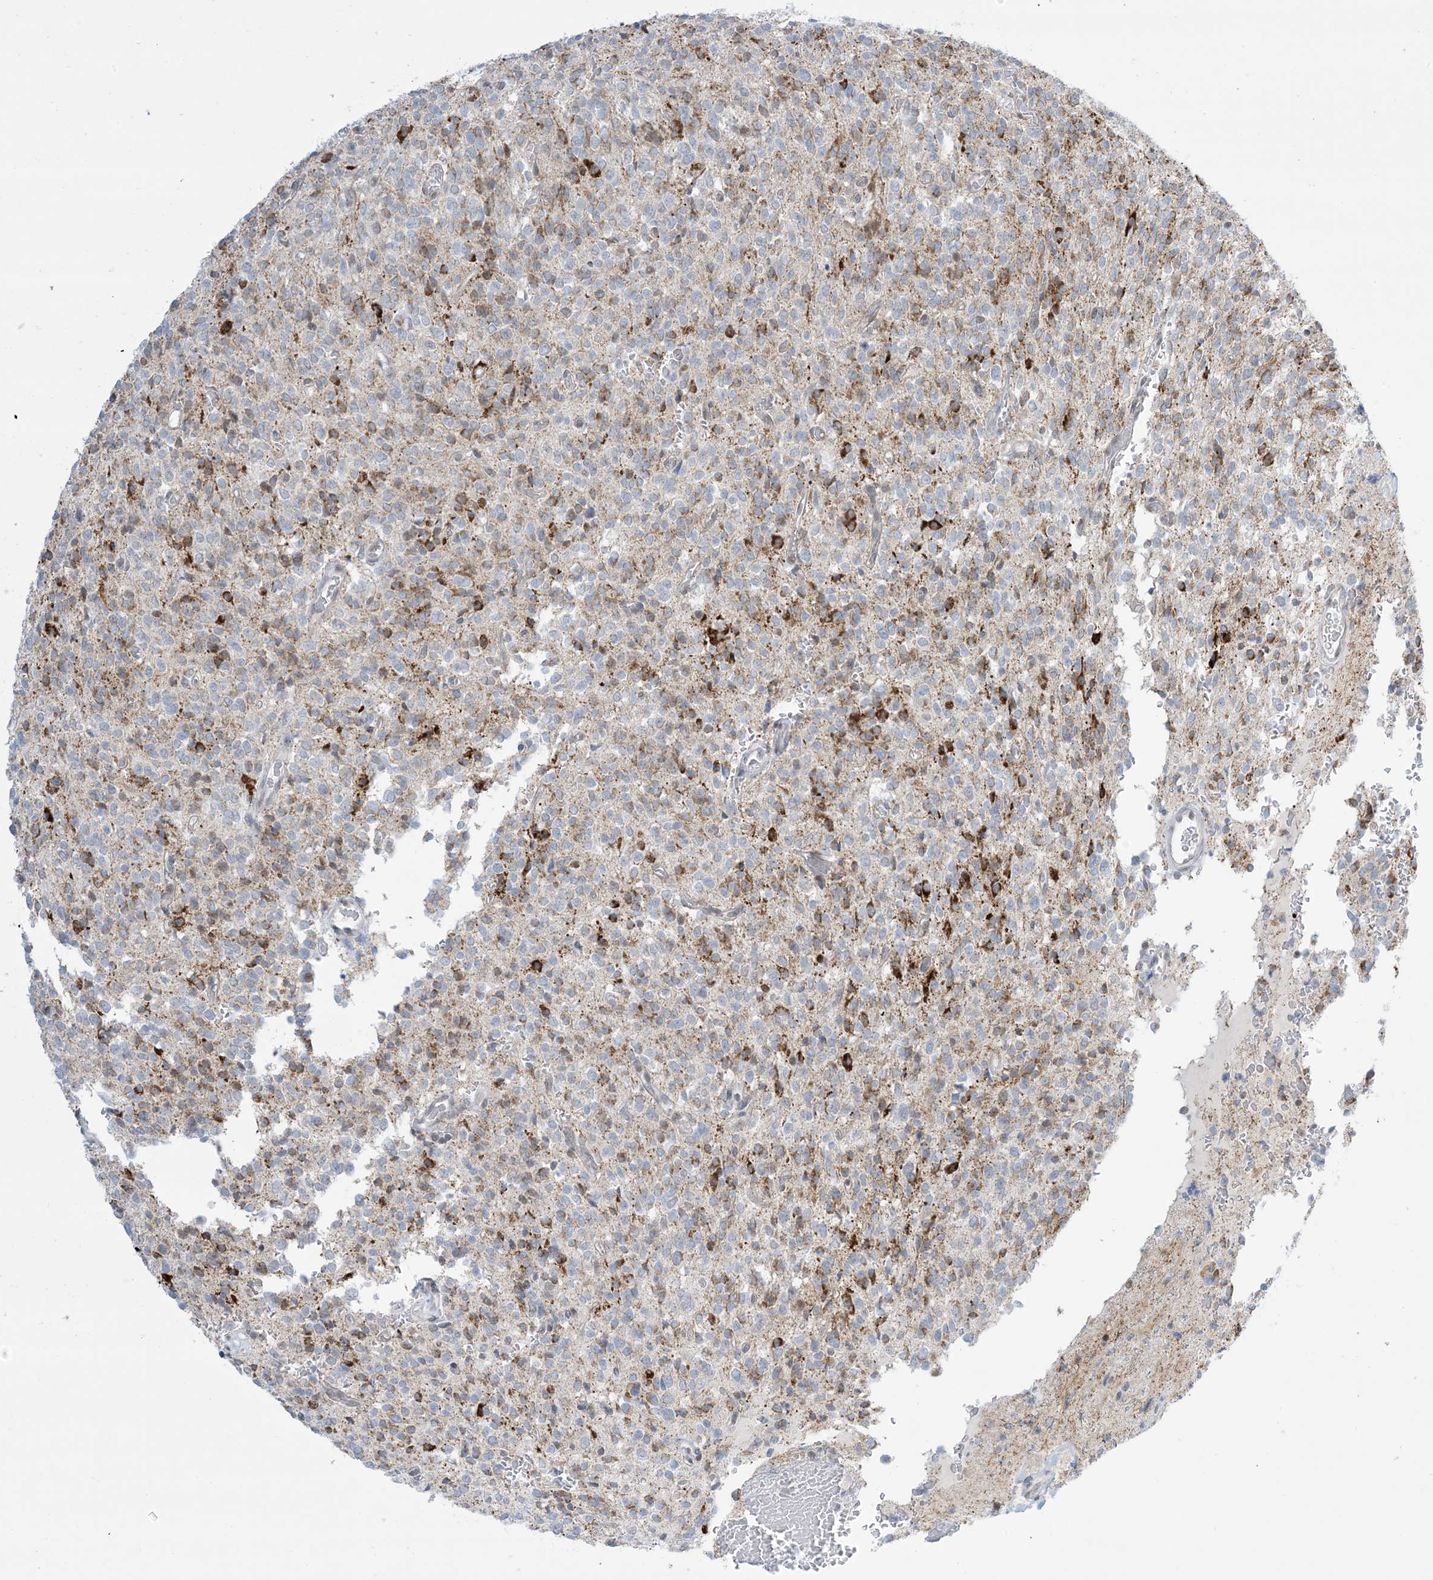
{"staining": {"intensity": "negative", "quantity": "none", "location": "none"}, "tissue": "glioma", "cell_type": "Tumor cells", "image_type": "cancer", "snomed": [{"axis": "morphology", "description": "Glioma, malignant, High grade"}, {"axis": "topography", "description": "Brain"}], "caption": "Immunohistochemistry (IHC) of human glioma demonstrates no expression in tumor cells. (DAB (3,3'-diaminobenzidine) immunohistochemistry (IHC) with hematoxylin counter stain).", "gene": "TFPT", "patient": {"sex": "male", "age": 34}}